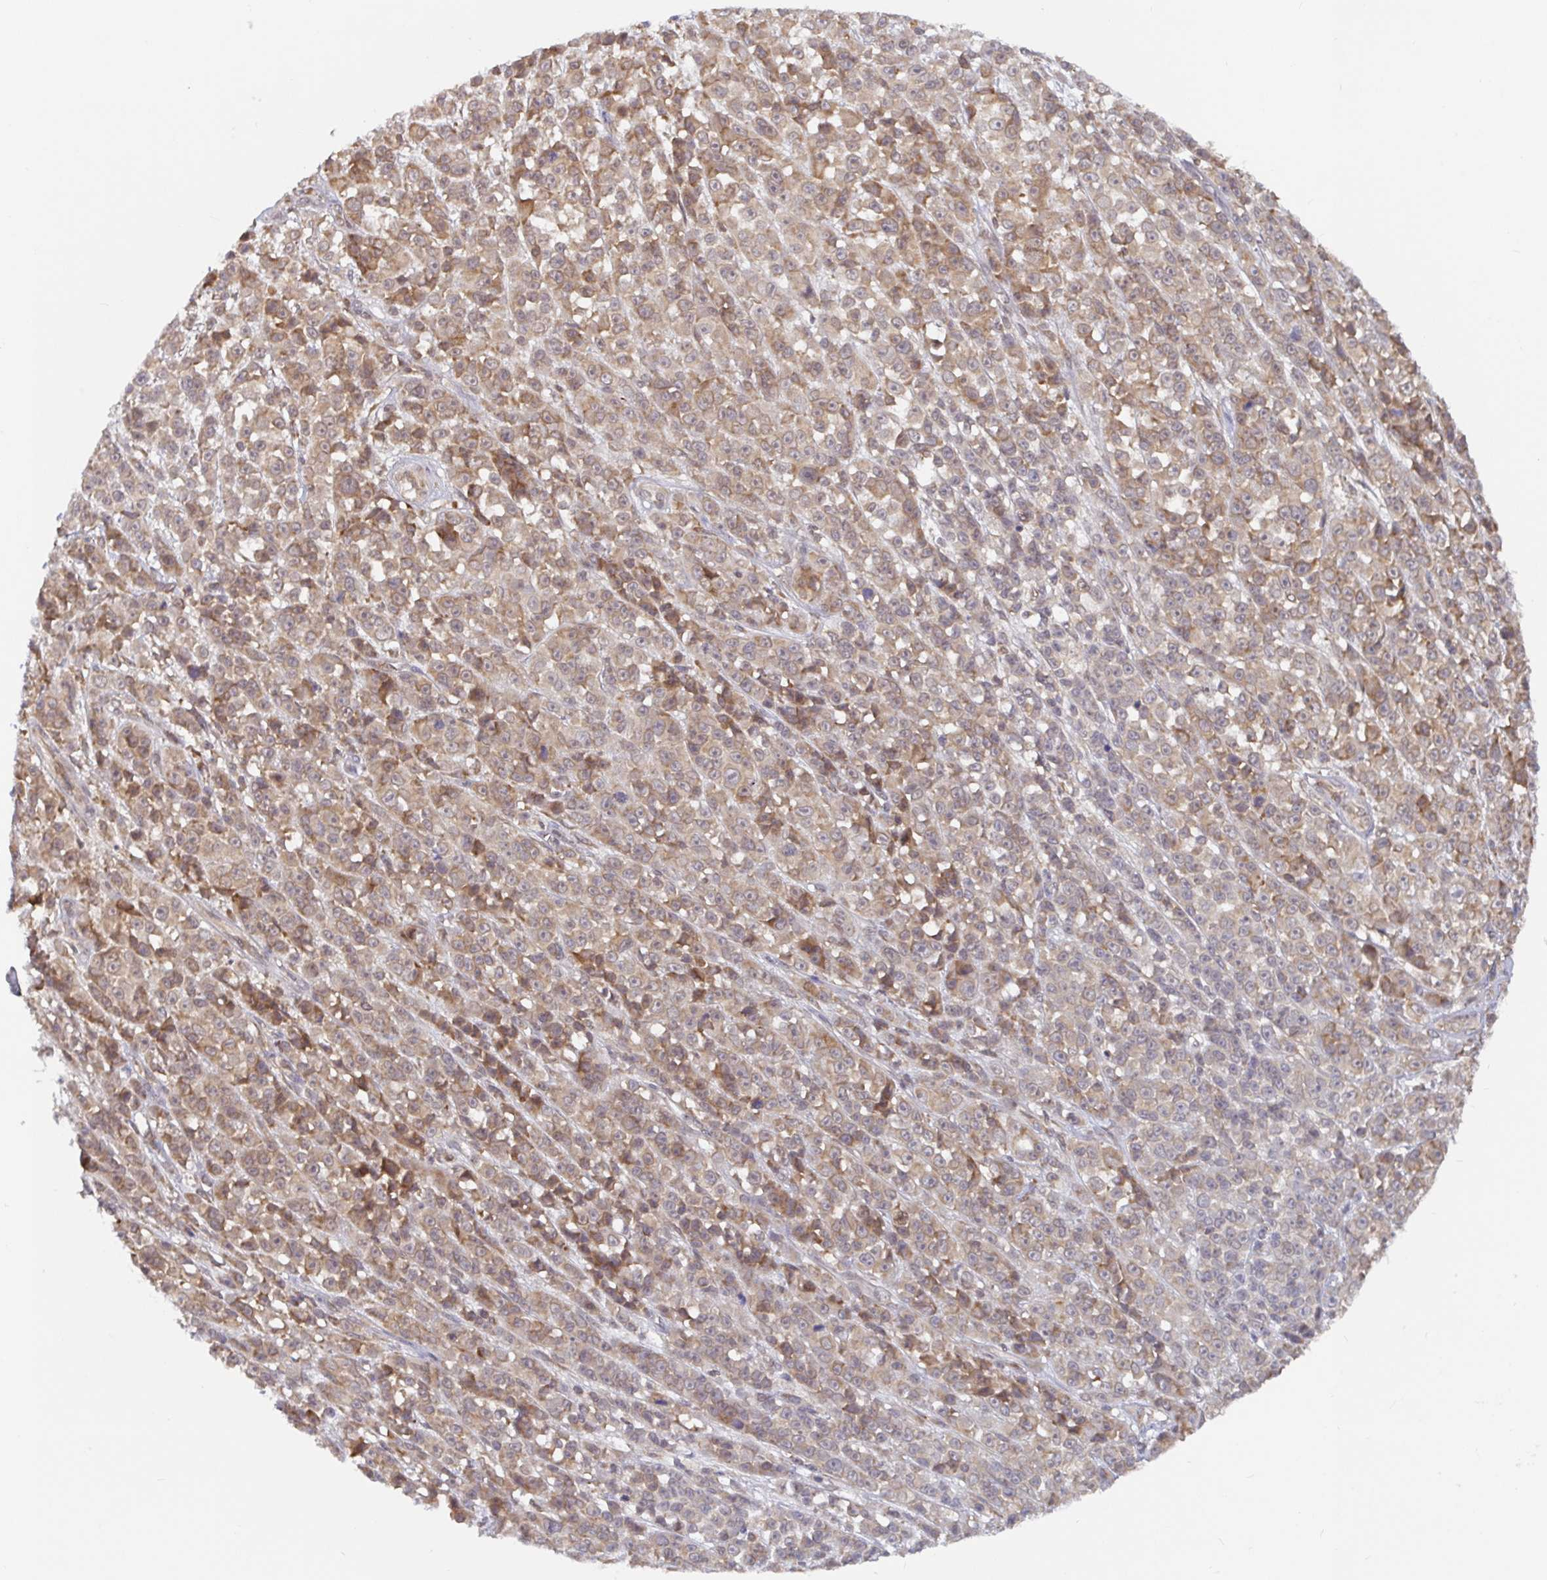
{"staining": {"intensity": "moderate", "quantity": ">75%", "location": "cytoplasmic/membranous"}, "tissue": "melanoma", "cell_type": "Tumor cells", "image_type": "cancer", "snomed": [{"axis": "morphology", "description": "Malignant melanoma, NOS"}, {"axis": "topography", "description": "Skin"}, {"axis": "topography", "description": "Skin of back"}], "caption": "Immunohistochemistry (IHC) photomicrograph of human melanoma stained for a protein (brown), which exhibits medium levels of moderate cytoplasmic/membranous staining in approximately >75% of tumor cells.", "gene": "ALG1", "patient": {"sex": "male", "age": 91}}